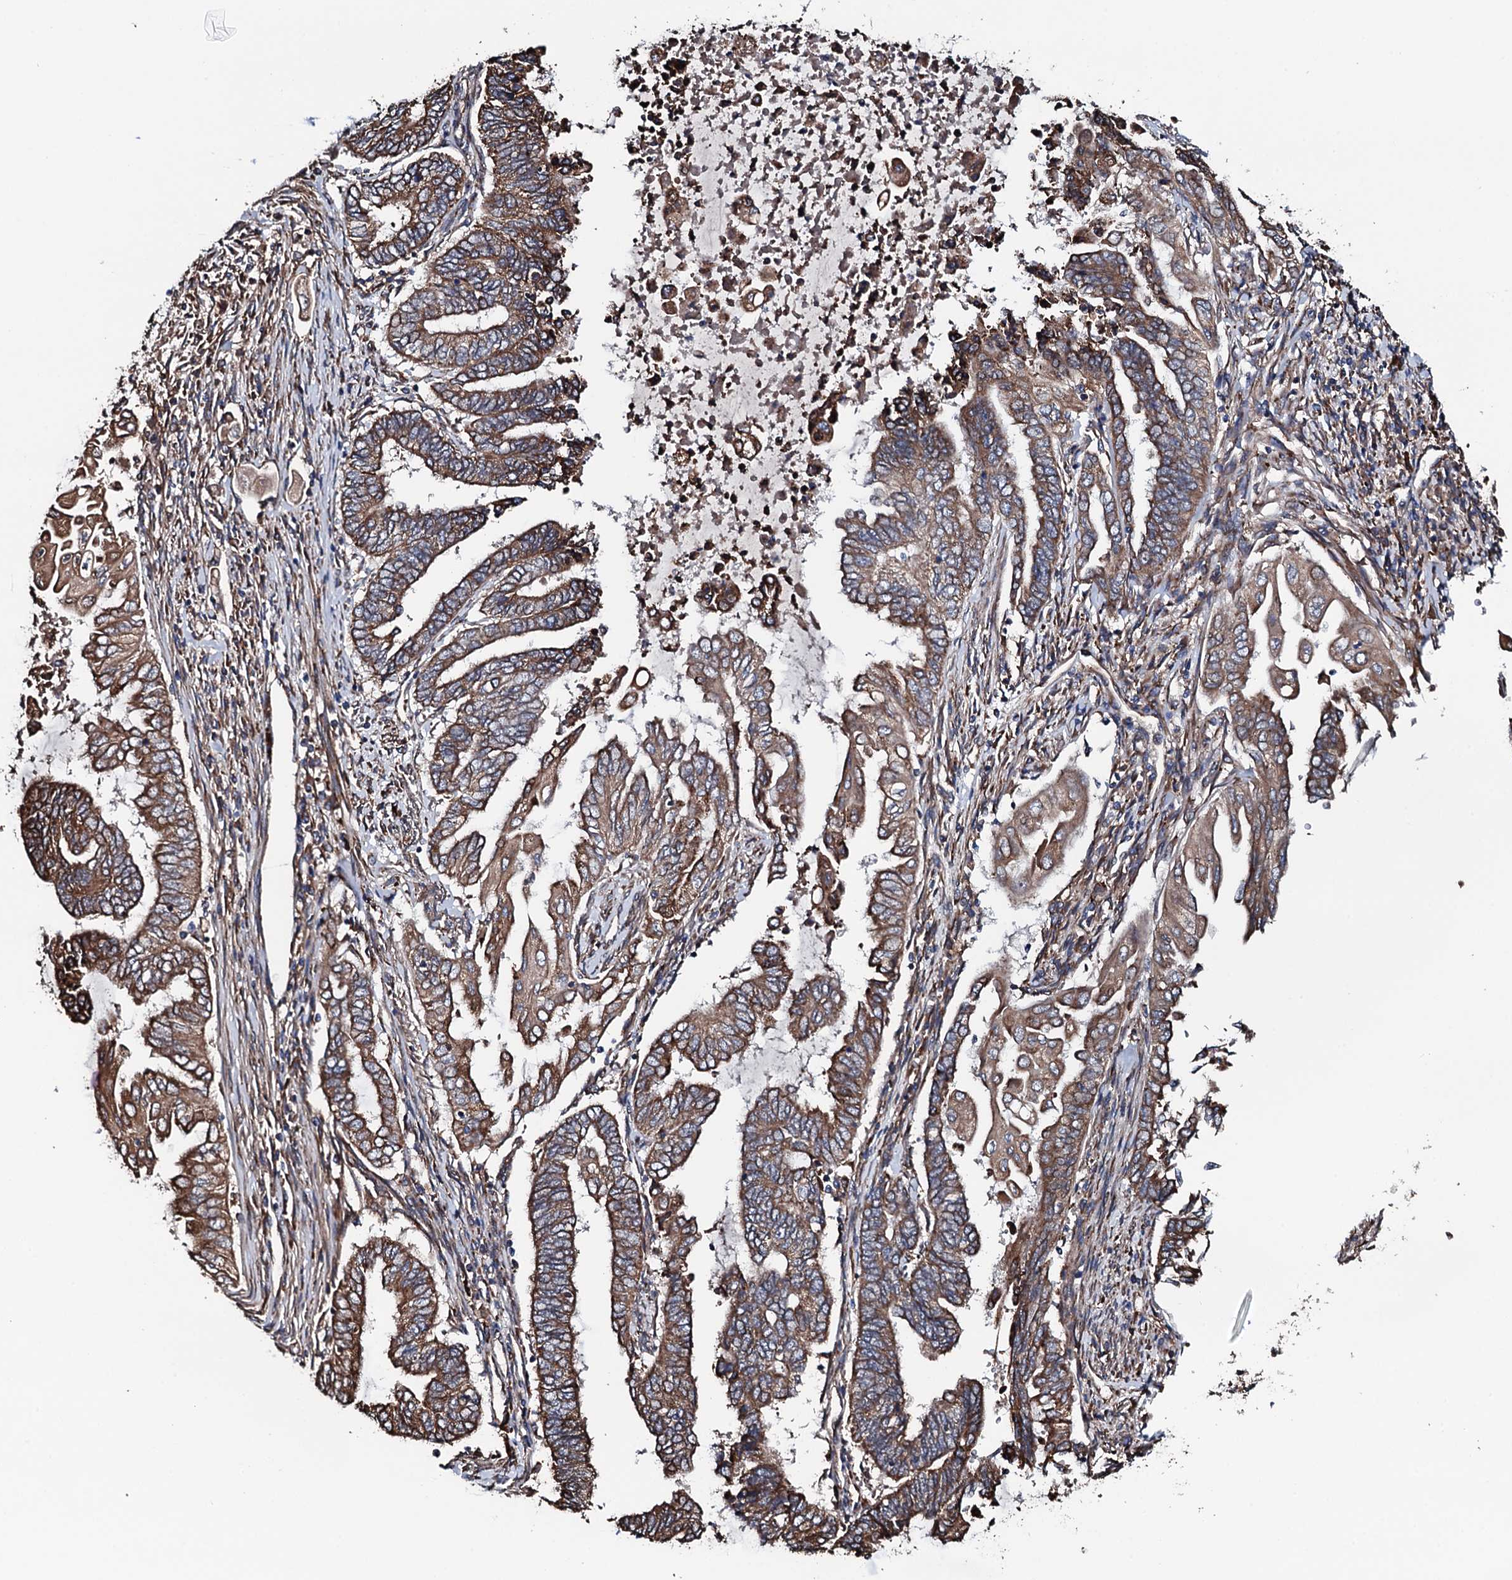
{"staining": {"intensity": "strong", "quantity": ">75%", "location": "cytoplasmic/membranous"}, "tissue": "endometrial cancer", "cell_type": "Tumor cells", "image_type": "cancer", "snomed": [{"axis": "morphology", "description": "Adenocarcinoma, NOS"}, {"axis": "topography", "description": "Uterus"}, {"axis": "topography", "description": "Endometrium"}], "caption": "IHC (DAB (3,3'-diaminobenzidine)) staining of endometrial cancer reveals strong cytoplasmic/membranous protein positivity in about >75% of tumor cells. The protein is stained brown, and the nuclei are stained in blue (DAB IHC with brightfield microscopy, high magnification).", "gene": "RAB12", "patient": {"sex": "female", "age": 70}}